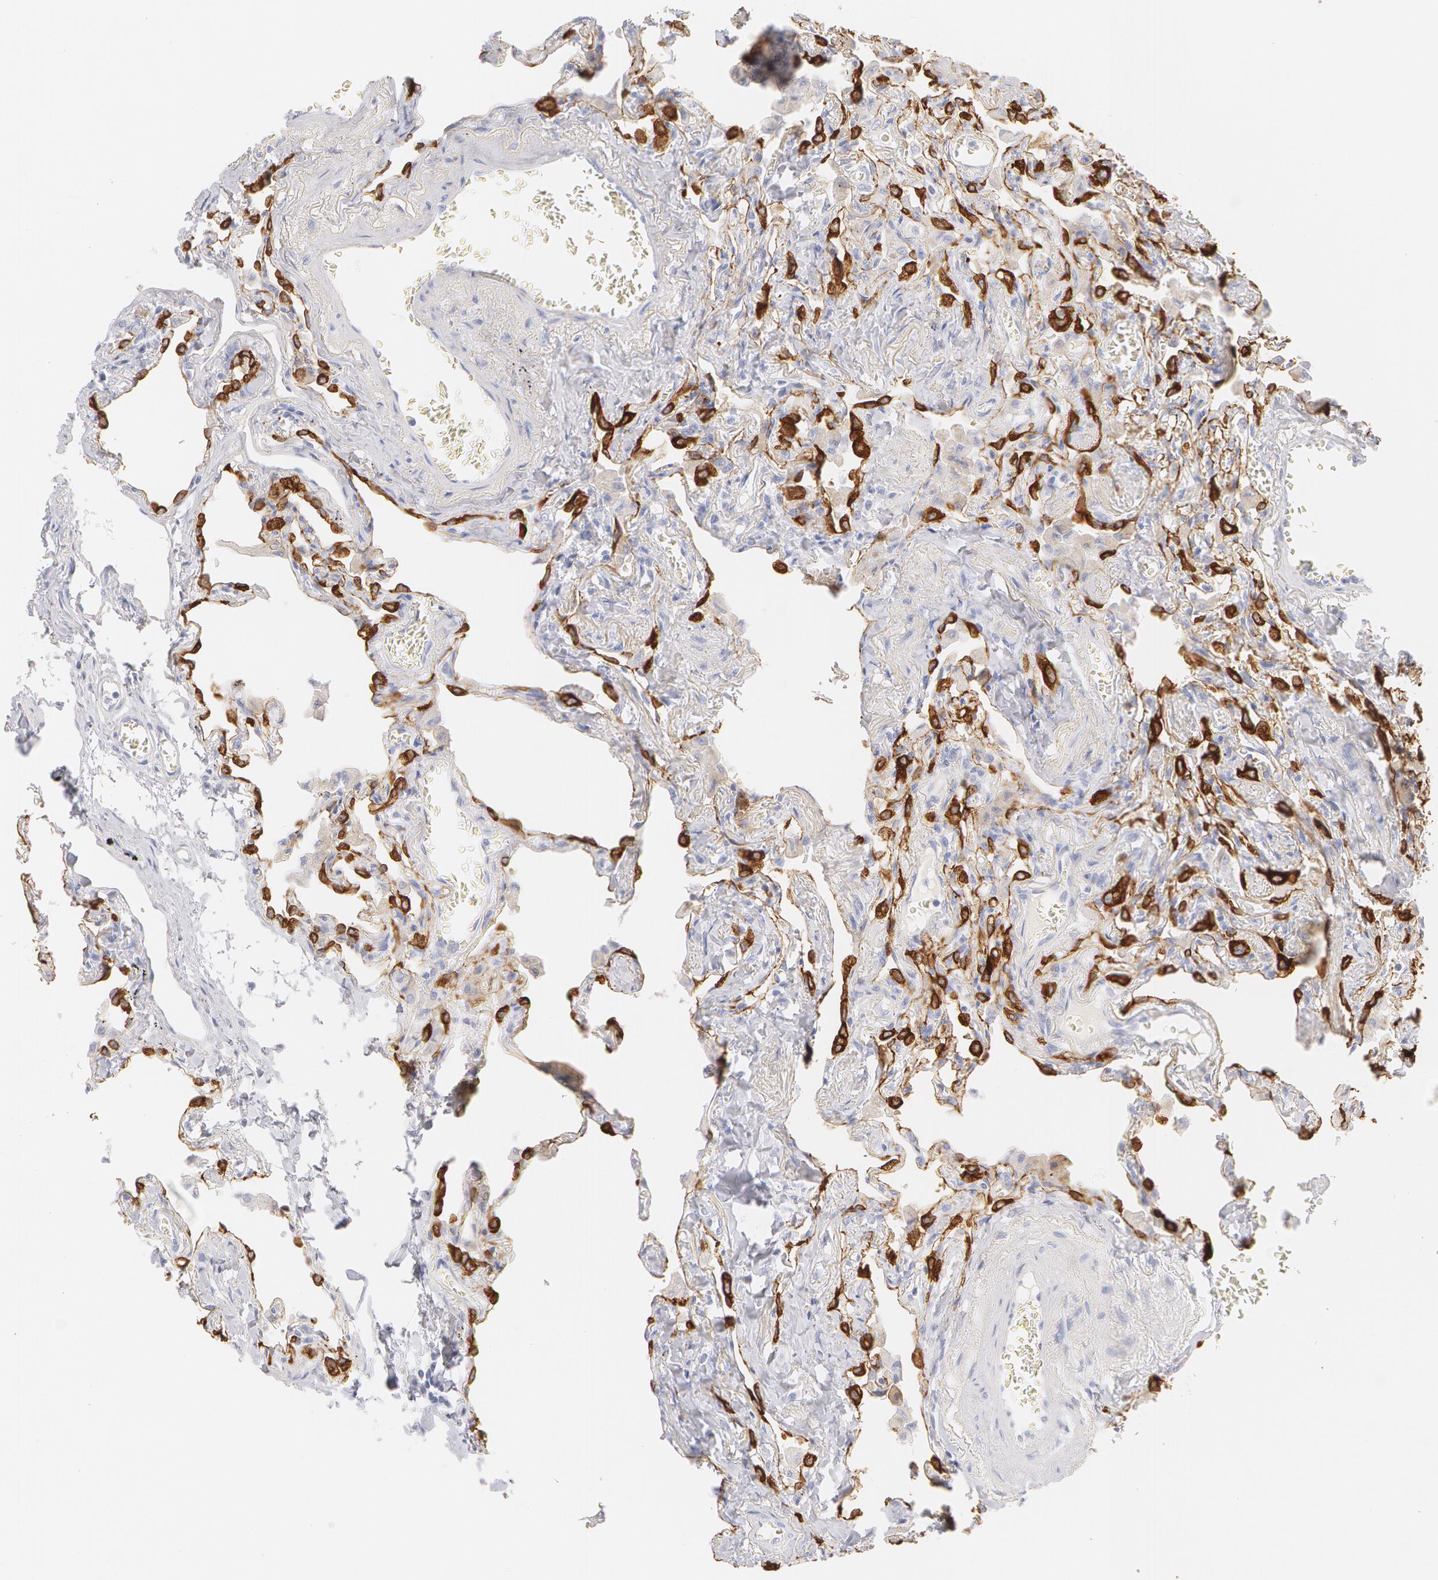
{"staining": {"intensity": "moderate", "quantity": ">75%", "location": "cytoplasmic/membranous"}, "tissue": "lung", "cell_type": "Alveolar cells", "image_type": "normal", "snomed": [{"axis": "morphology", "description": "Normal tissue, NOS"}, {"axis": "topography", "description": "Lung"}], "caption": "Normal lung reveals moderate cytoplasmic/membranous positivity in approximately >75% of alveolar cells, visualized by immunohistochemistry.", "gene": "KRT8", "patient": {"sex": "male", "age": 73}}